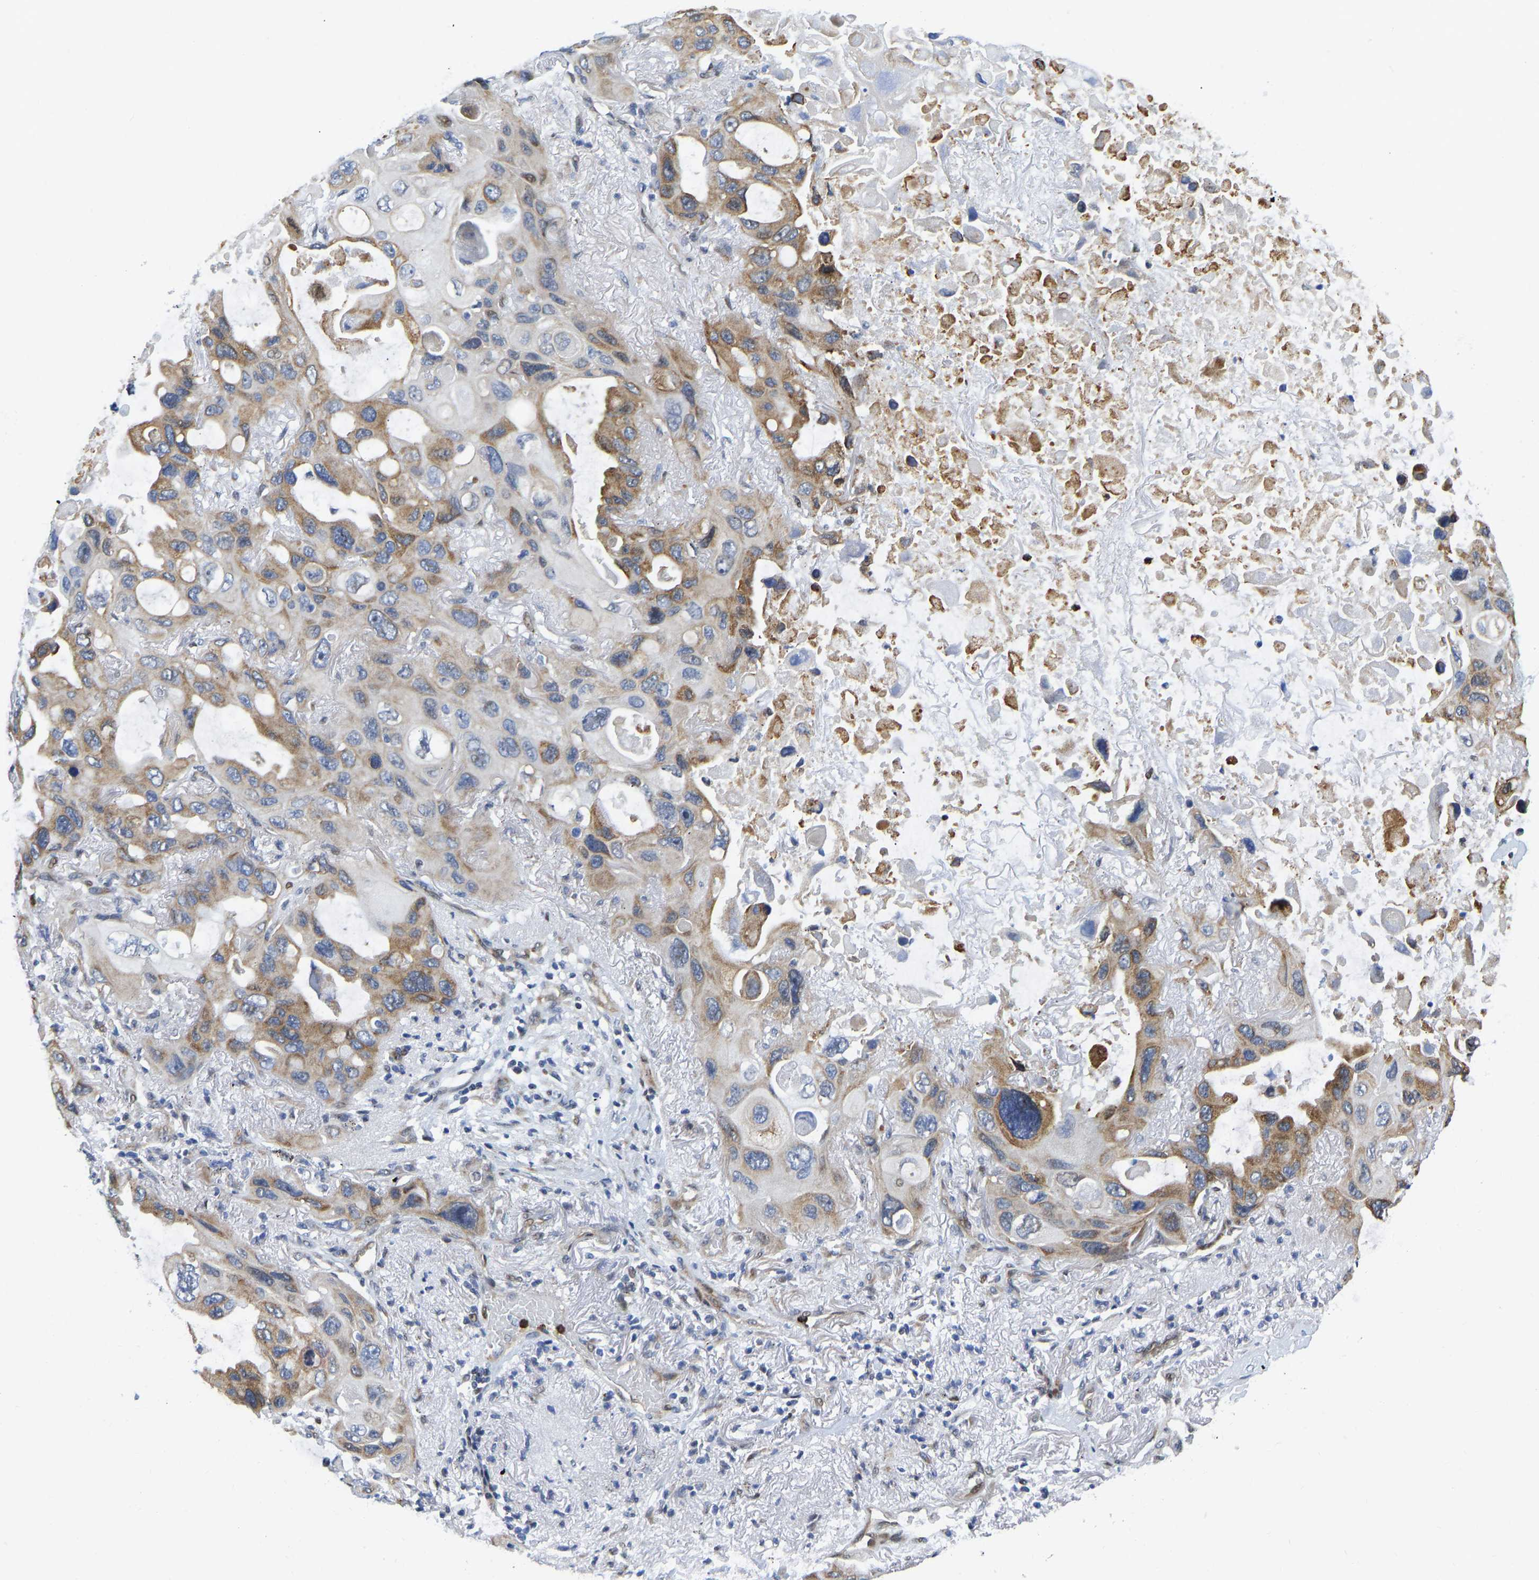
{"staining": {"intensity": "moderate", "quantity": "25%-75%", "location": "cytoplasmic/membranous"}, "tissue": "lung cancer", "cell_type": "Tumor cells", "image_type": "cancer", "snomed": [{"axis": "morphology", "description": "Squamous cell carcinoma, NOS"}, {"axis": "topography", "description": "Lung"}], "caption": "Protein expression analysis of human lung cancer (squamous cell carcinoma) reveals moderate cytoplasmic/membranous positivity in approximately 25%-75% of tumor cells. (DAB (3,3'-diaminobenzidine) IHC with brightfield microscopy, high magnification).", "gene": "HDAC5", "patient": {"sex": "female", "age": 73}}